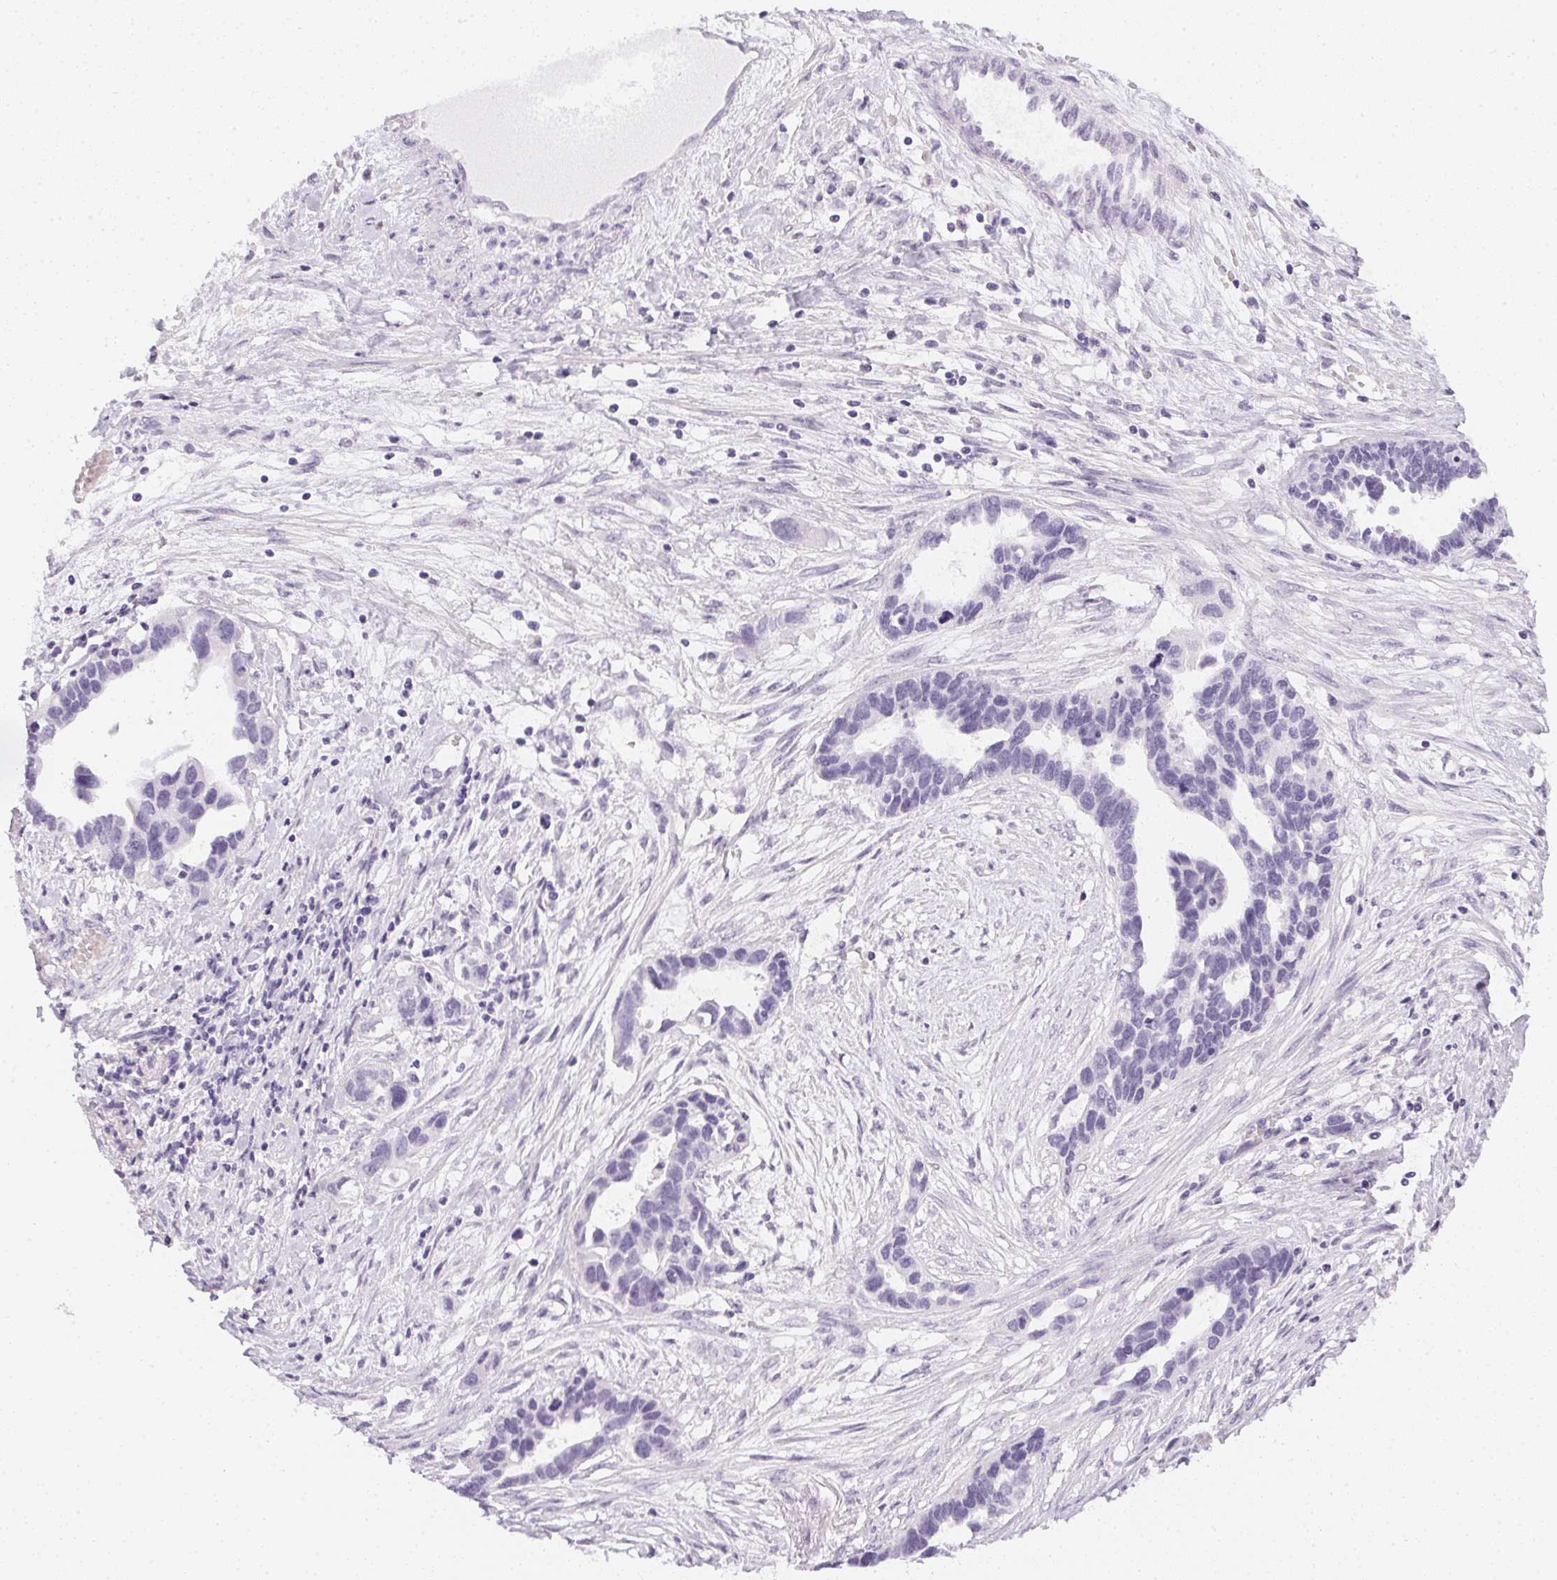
{"staining": {"intensity": "negative", "quantity": "none", "location": "none"}, "tissue": "ovarian cancer", "cell_type": "Tumor cells", "image_type": "cancer", "snomed": [{"axis": "morphology", "description": "Cystadenocarcinoma, serous, NOS"}, {"axis": "topography", "description": "Ovary"}], "caption": "A high-resolution photomicrograph shows immunohistochemistry staining of ovarian cancer (serous cystadenocarcinoma), which demonstrates no significant positivity in tumor cells.", "gene": "PPY", "patient": {"sex": "female", "age": 54}}